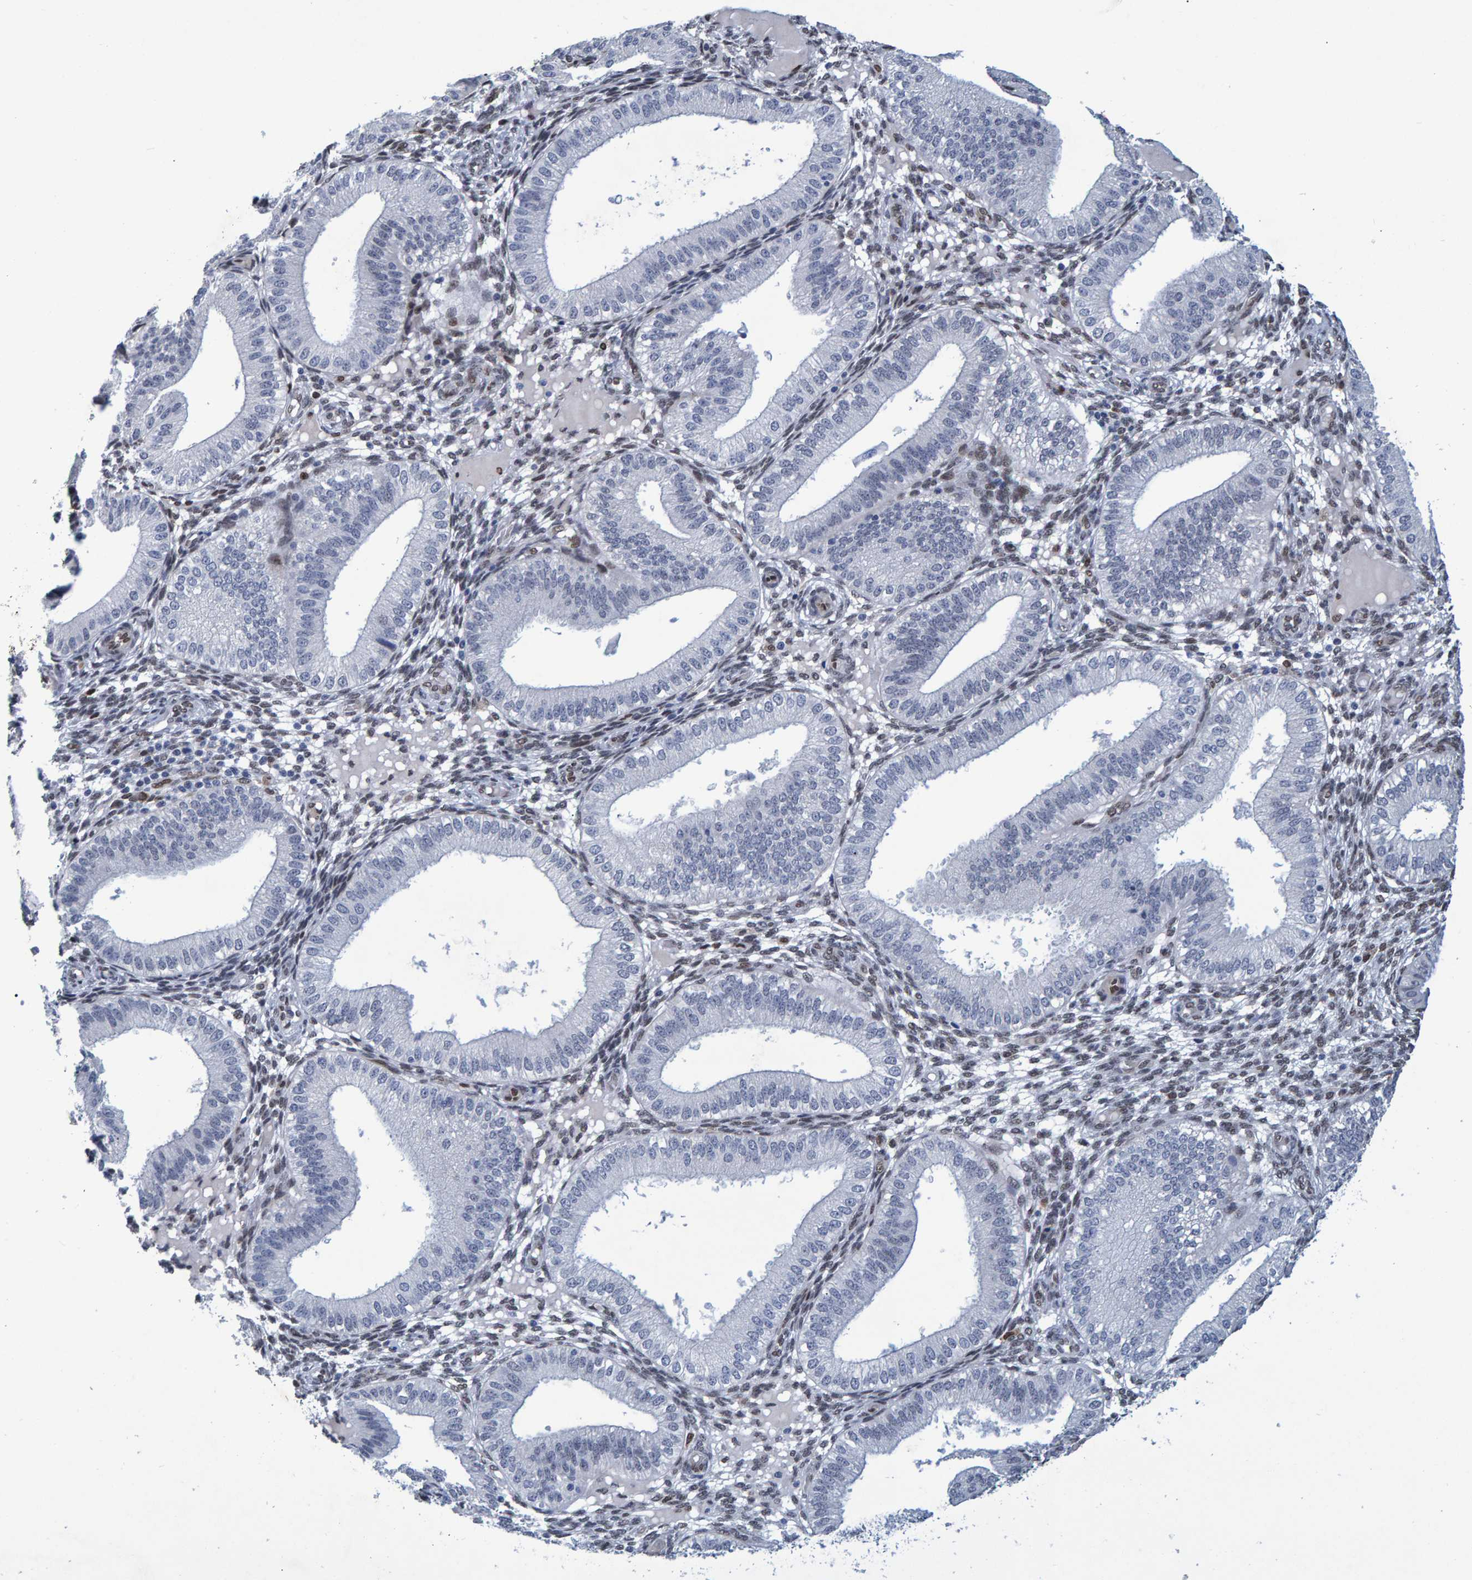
{"staining": {"intensity": "weak", "quantity": "25%-75%", "location": "nuclear"}, "tissue": "endometrium", "cell_type": "Cells in endometrial stroma", "image_type": "normal", "snomed": [{"axis": "morphology", "description": "Normal tissue, NOS"}, {"axis": "topography", "description": "Endometrium"}], "caption": "Normal endometrium exhibits weak nuclear positivity in about 25%-75% of cells in endometrial stroma (DAB (3,3'-diaminobenzidine) IHC, brown staining for protein, blue staining for nuclei)..", "gene": "QKI", "patient": {"sex": "female", "age": 39}}